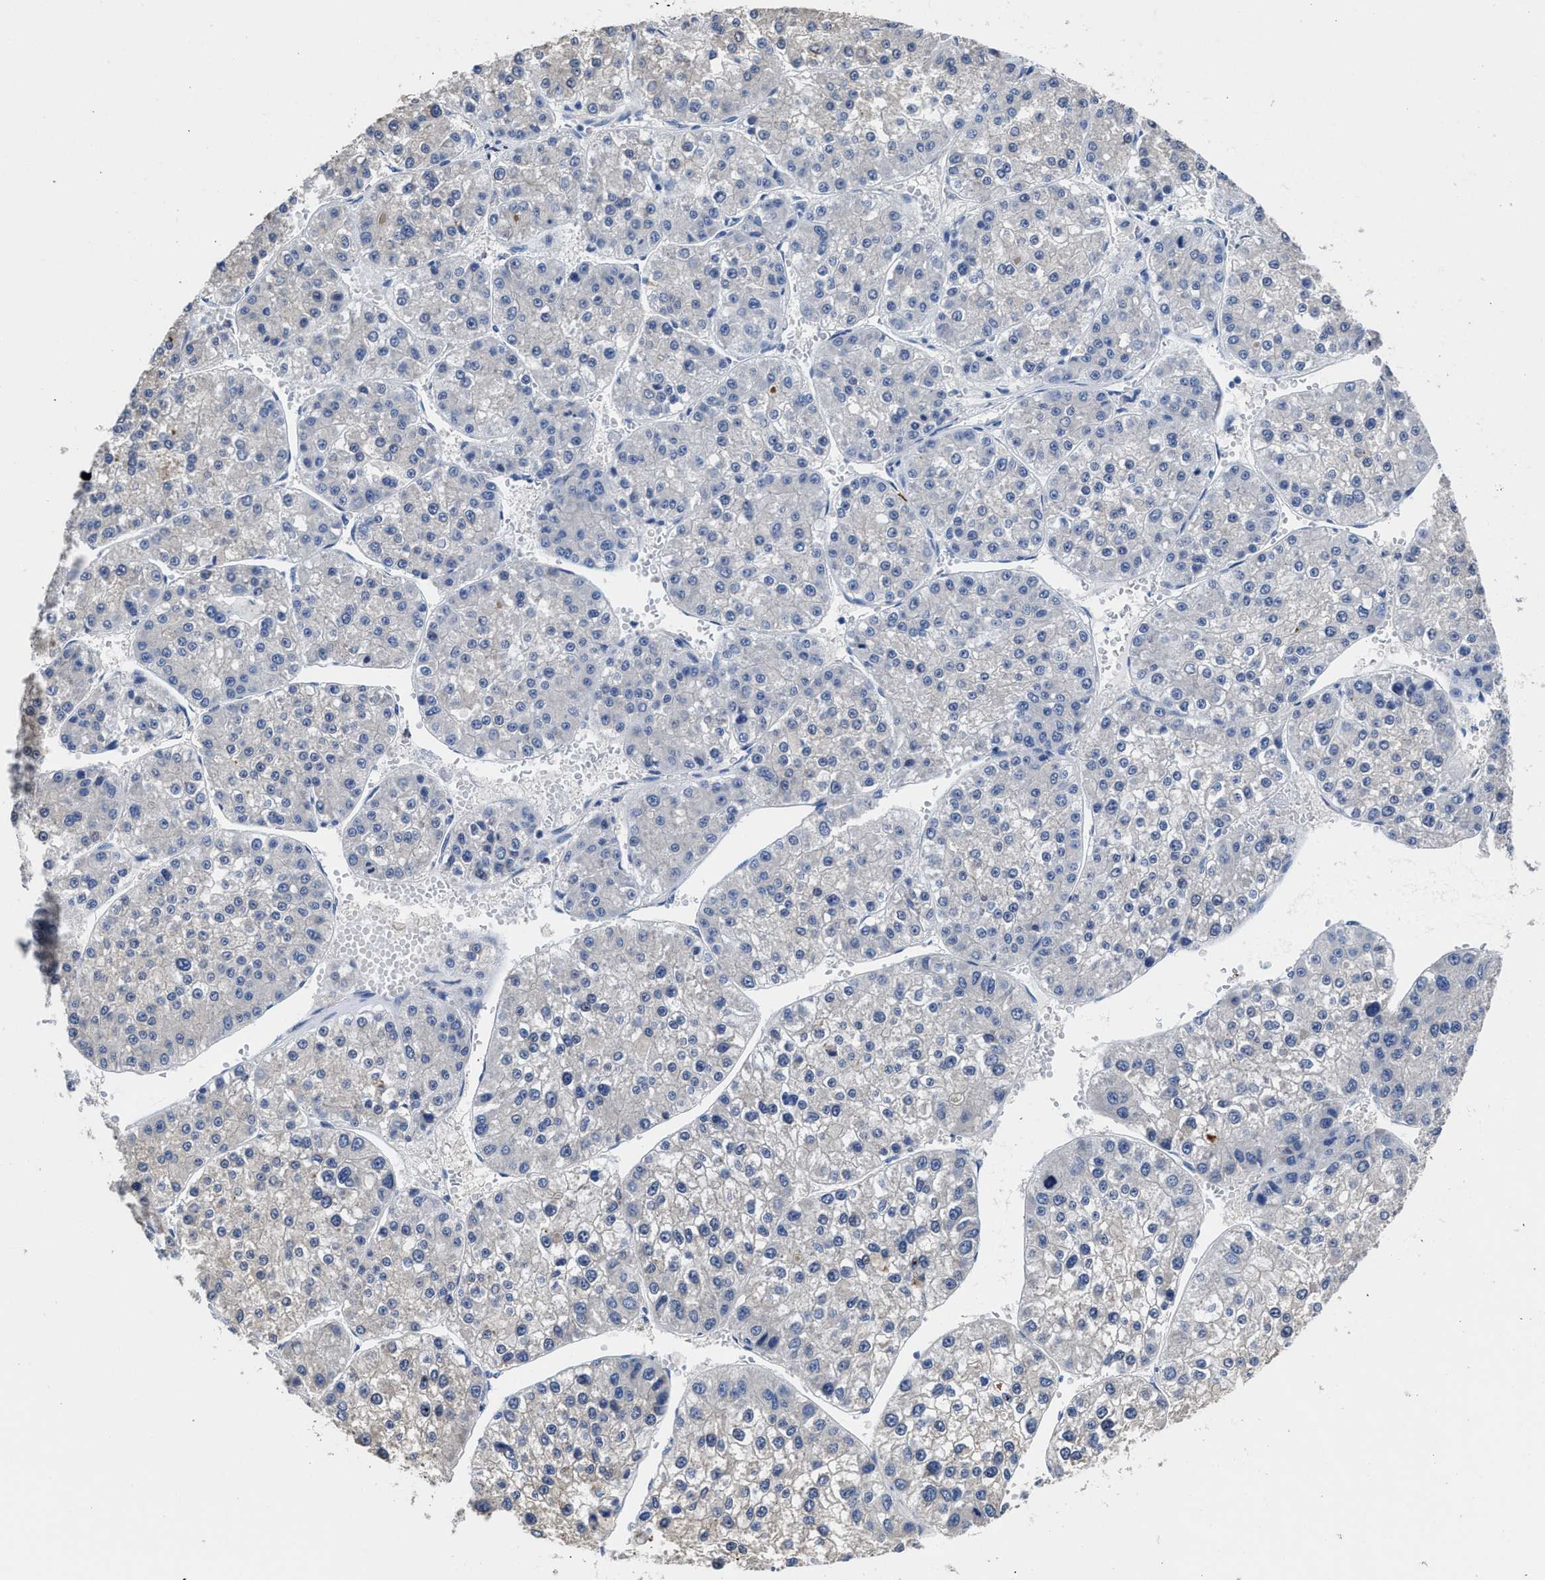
{"staining": {"intensity": "negative", "quantity": "none", "location": "none"}, "tissue": "liver cancer", "cell_type": "Tumor cells", "image_type": "cancer", "snomed": [{"axis": "morphology", "description": "Carcinoma, Hepatocellular, NOS"}, {"axis": "topography", "description": "Liver"}], "caption": "DAB immunohistochemical staining of human hepatocellular carcinoma (liver) demonstrates no significant positivity in tumor cells.", "gene": "HOOK1", "patient": {"sex": "female", "age": 73}}